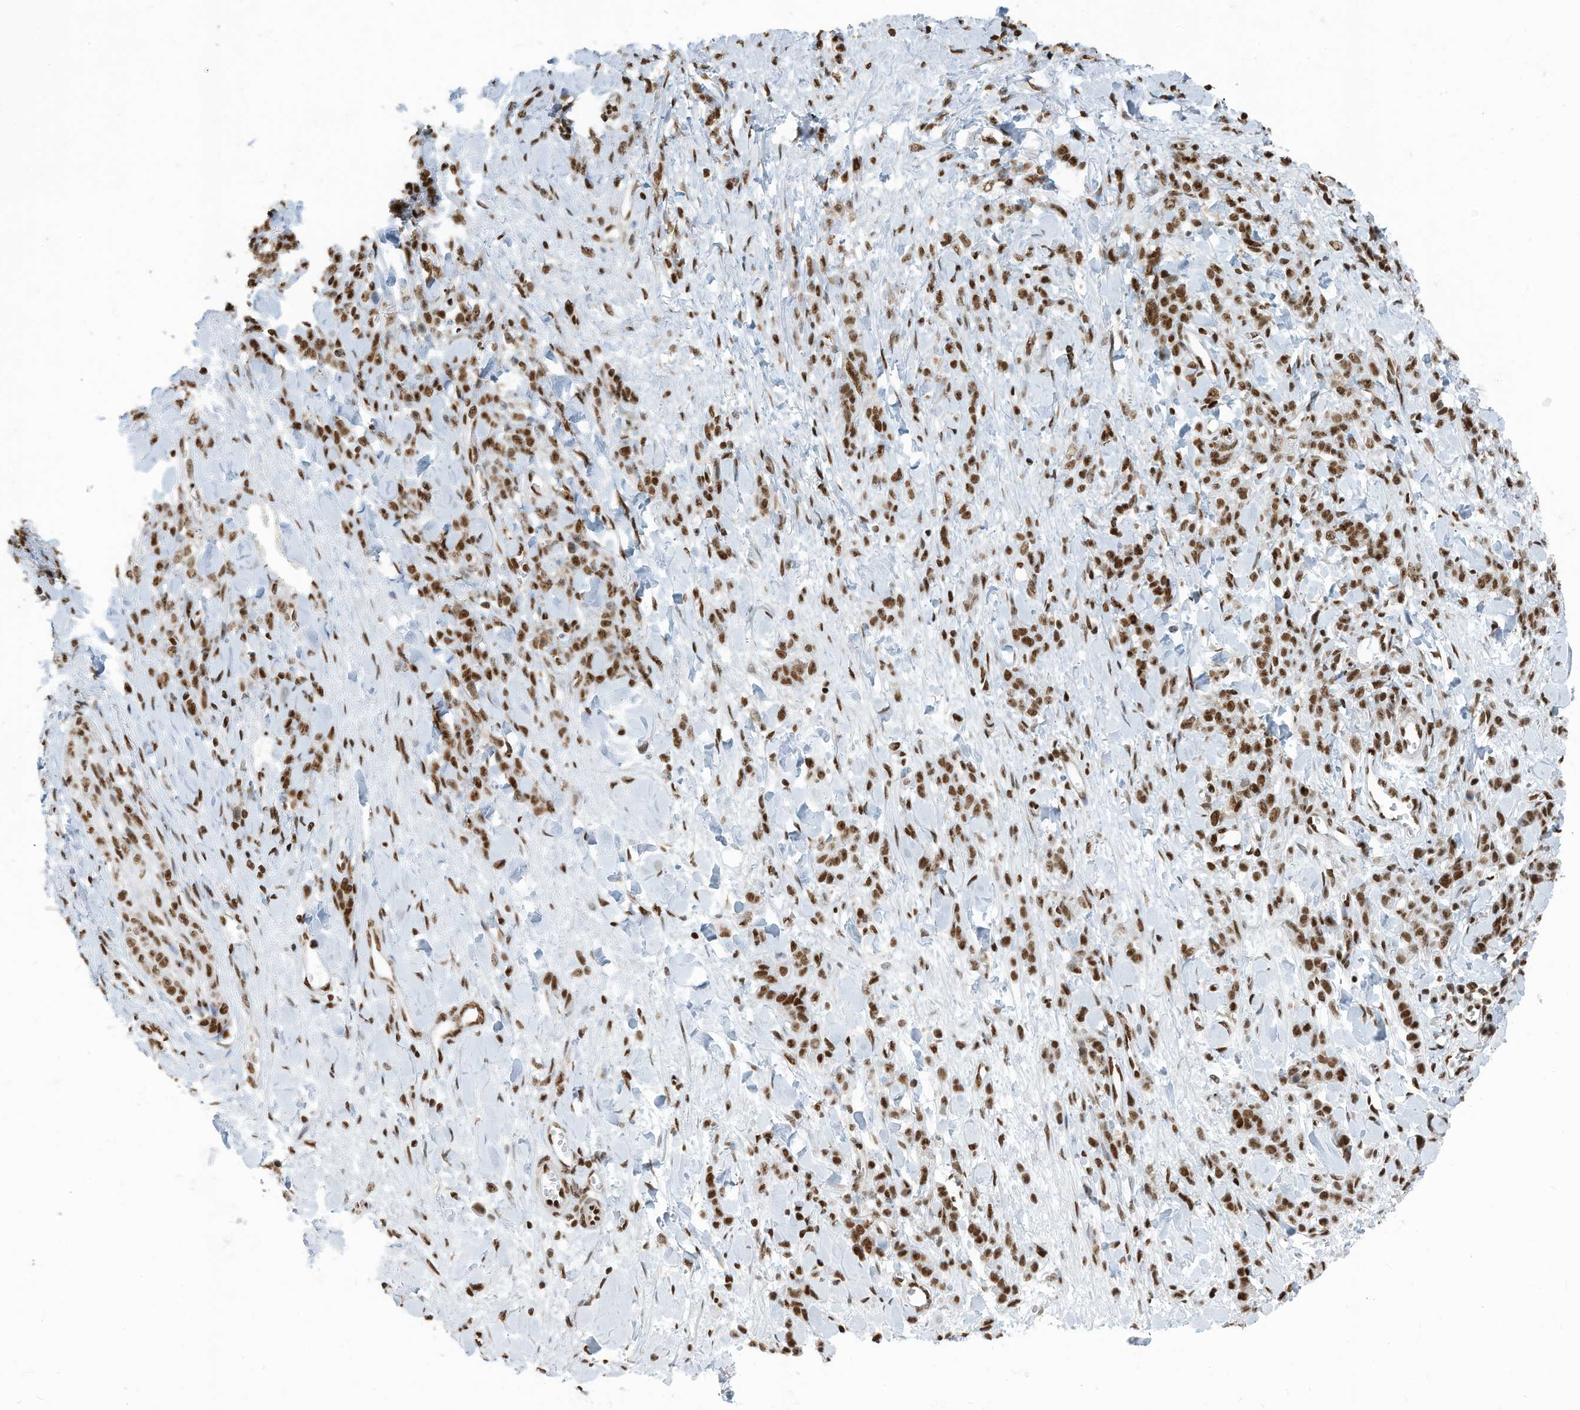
{"staining": {"intensity": "strong", "quantity": ">75%", "location": "nuclear"}, "tissue": "stomach cancer", "cell_type": "Tumor cells", "image_type": "cancer", "snomed": [{"axis": "morphology", "description": "Normal tissue, NOS"}, {"axis": "morphology", "description": "Adenocarcinoma, NOS"}, {"axis": "topography", "description": "Stomach"}], "caption": "IHC histopathology image of human adenocarcinoma (stomach) stained for a protein (brown), which reveals high levels of strong nuclear expression in about >75% of tumor cells.", "gene": "SARNP", "patient": {"sex": "male", "age": 82}}